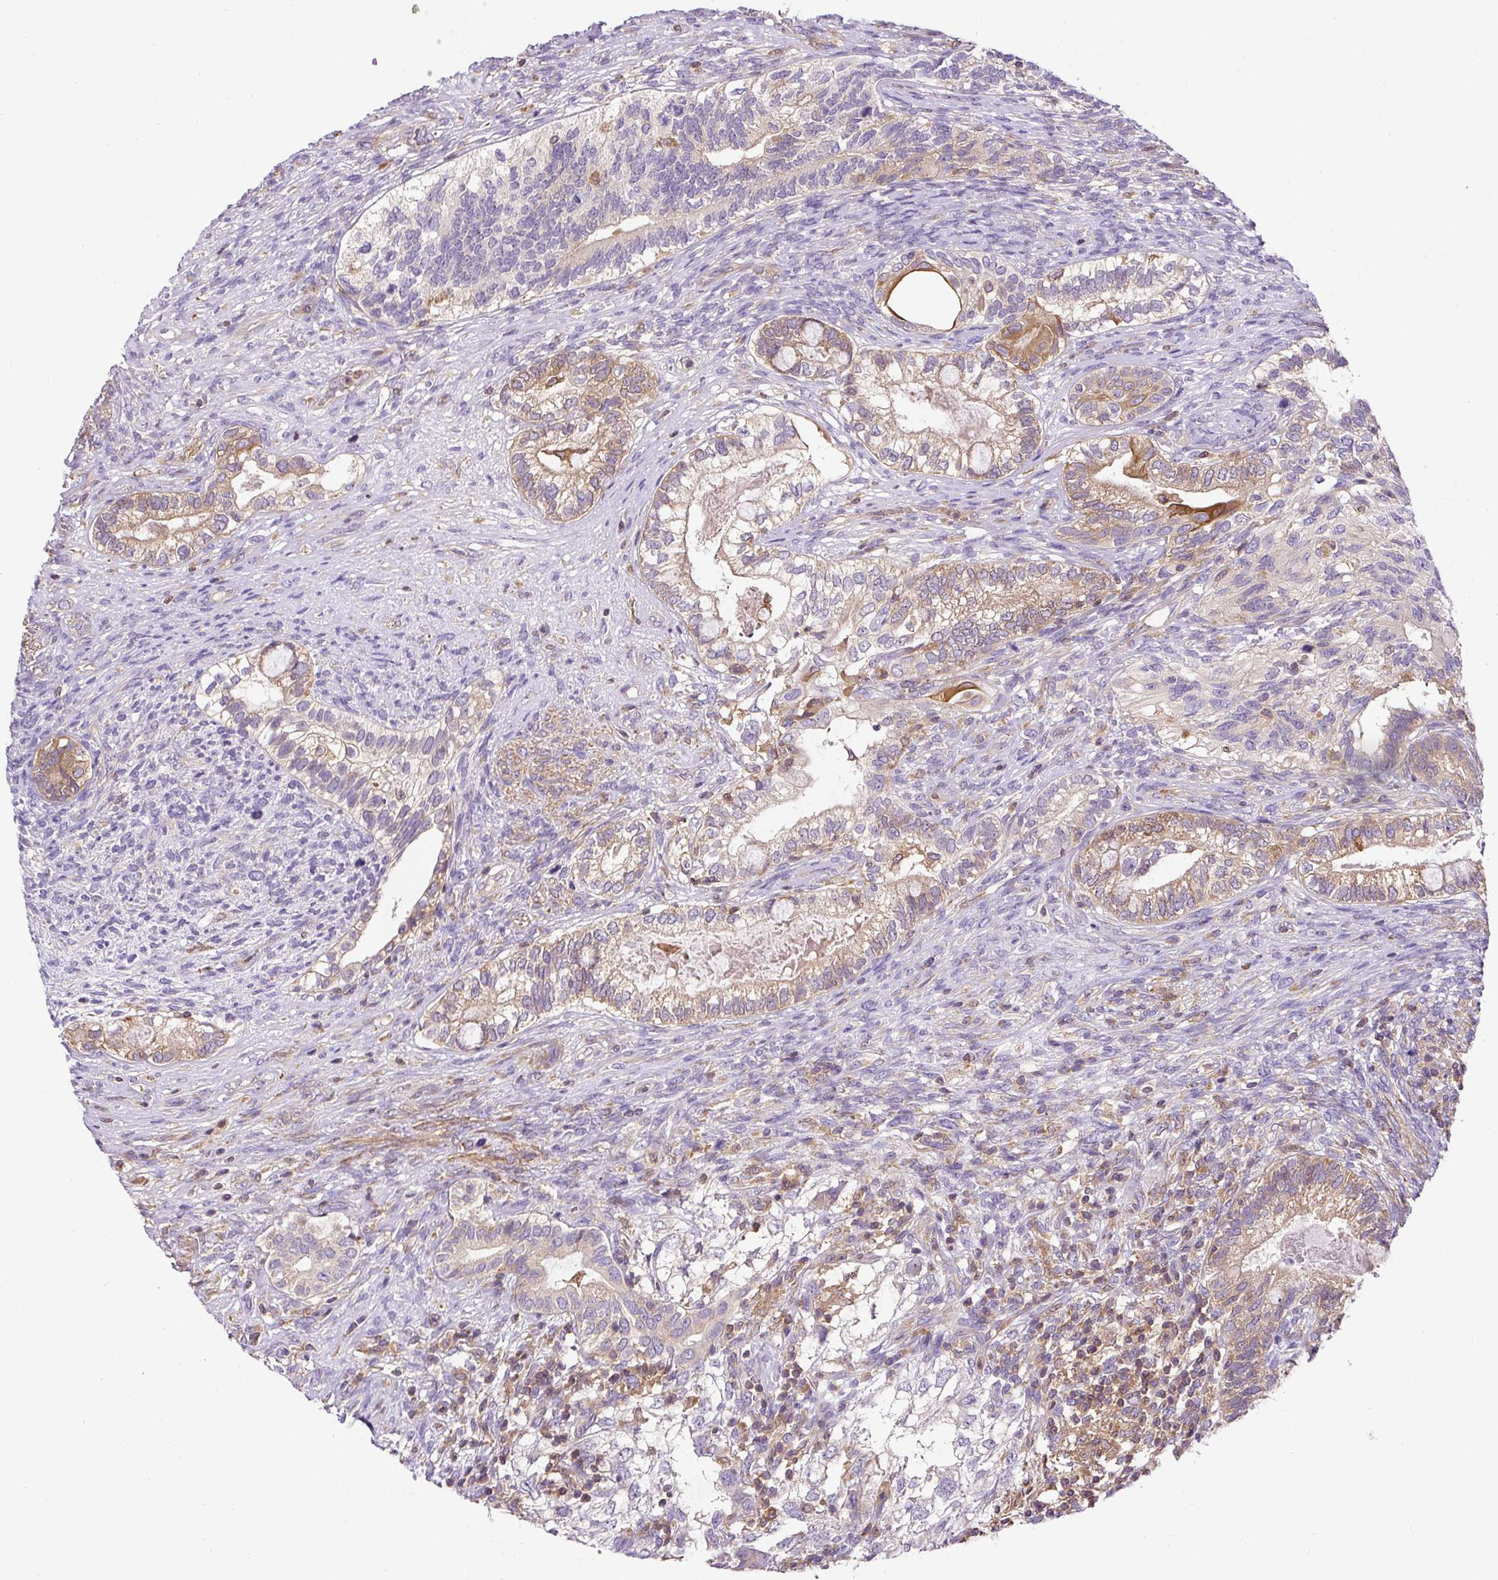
{"staining": {"intensity": "weak", "quantity": "25%-75%", "location": "cytoplasmic/membranous"}, "tissue": "testis cancer", "cell_type": "Tumor cells", "image_type": "cancer", "snomed": [{"axis": "morphology", "description": "Seminoma, NOS"}, {"axis": "morphology", "description": "Carcinoma, Embryonal, NOS"}, {"axis": "topography", "description": "Testis"}], "caption": "An immunohistochemistry histopathology image of neoplastic tissue is shown. Protein staining in brown shows weak cytoplasmic/membranous positivity in embryonal carcinoma (testis) within tumor cells.", "gene": "CCDC28A", "patient": {"sex": "male", "age": 41}}